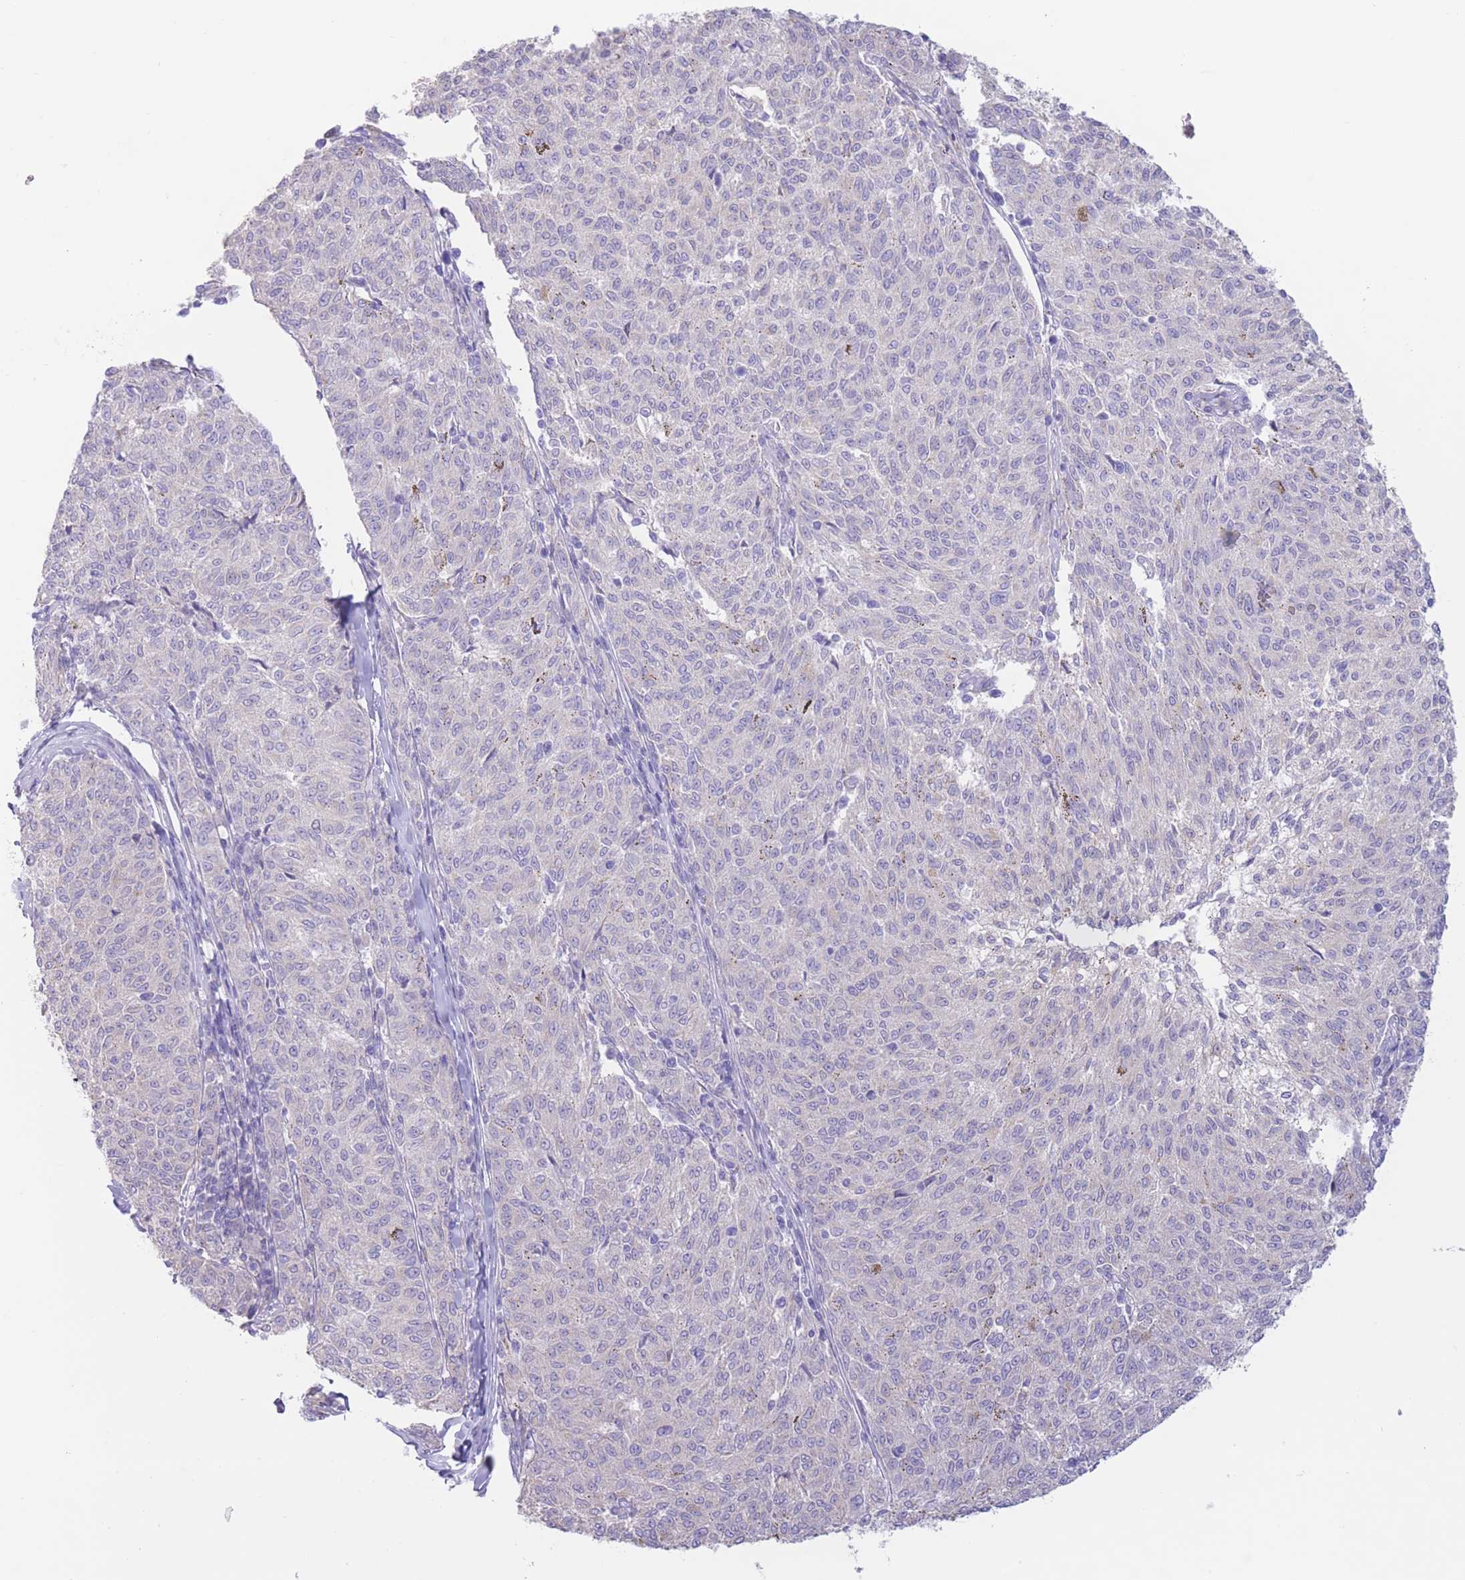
{"staining": {"intensity": "negative", "quantity": "none", "location": "none"}, "tissue": "melanoma", "cell_type": "Tumor cells", "image_type": "cancer", "snomed": [{"axis": "morphology", "description": "Malignant melanoma, NOS"}, {"axis": "topography", "description": "Skin"}], "caption": "Immunohistochemistry of melanoma reveals no staining in tumor cells.", "gene": "FAH", "patient": {"sex": "female", "age": 72}}